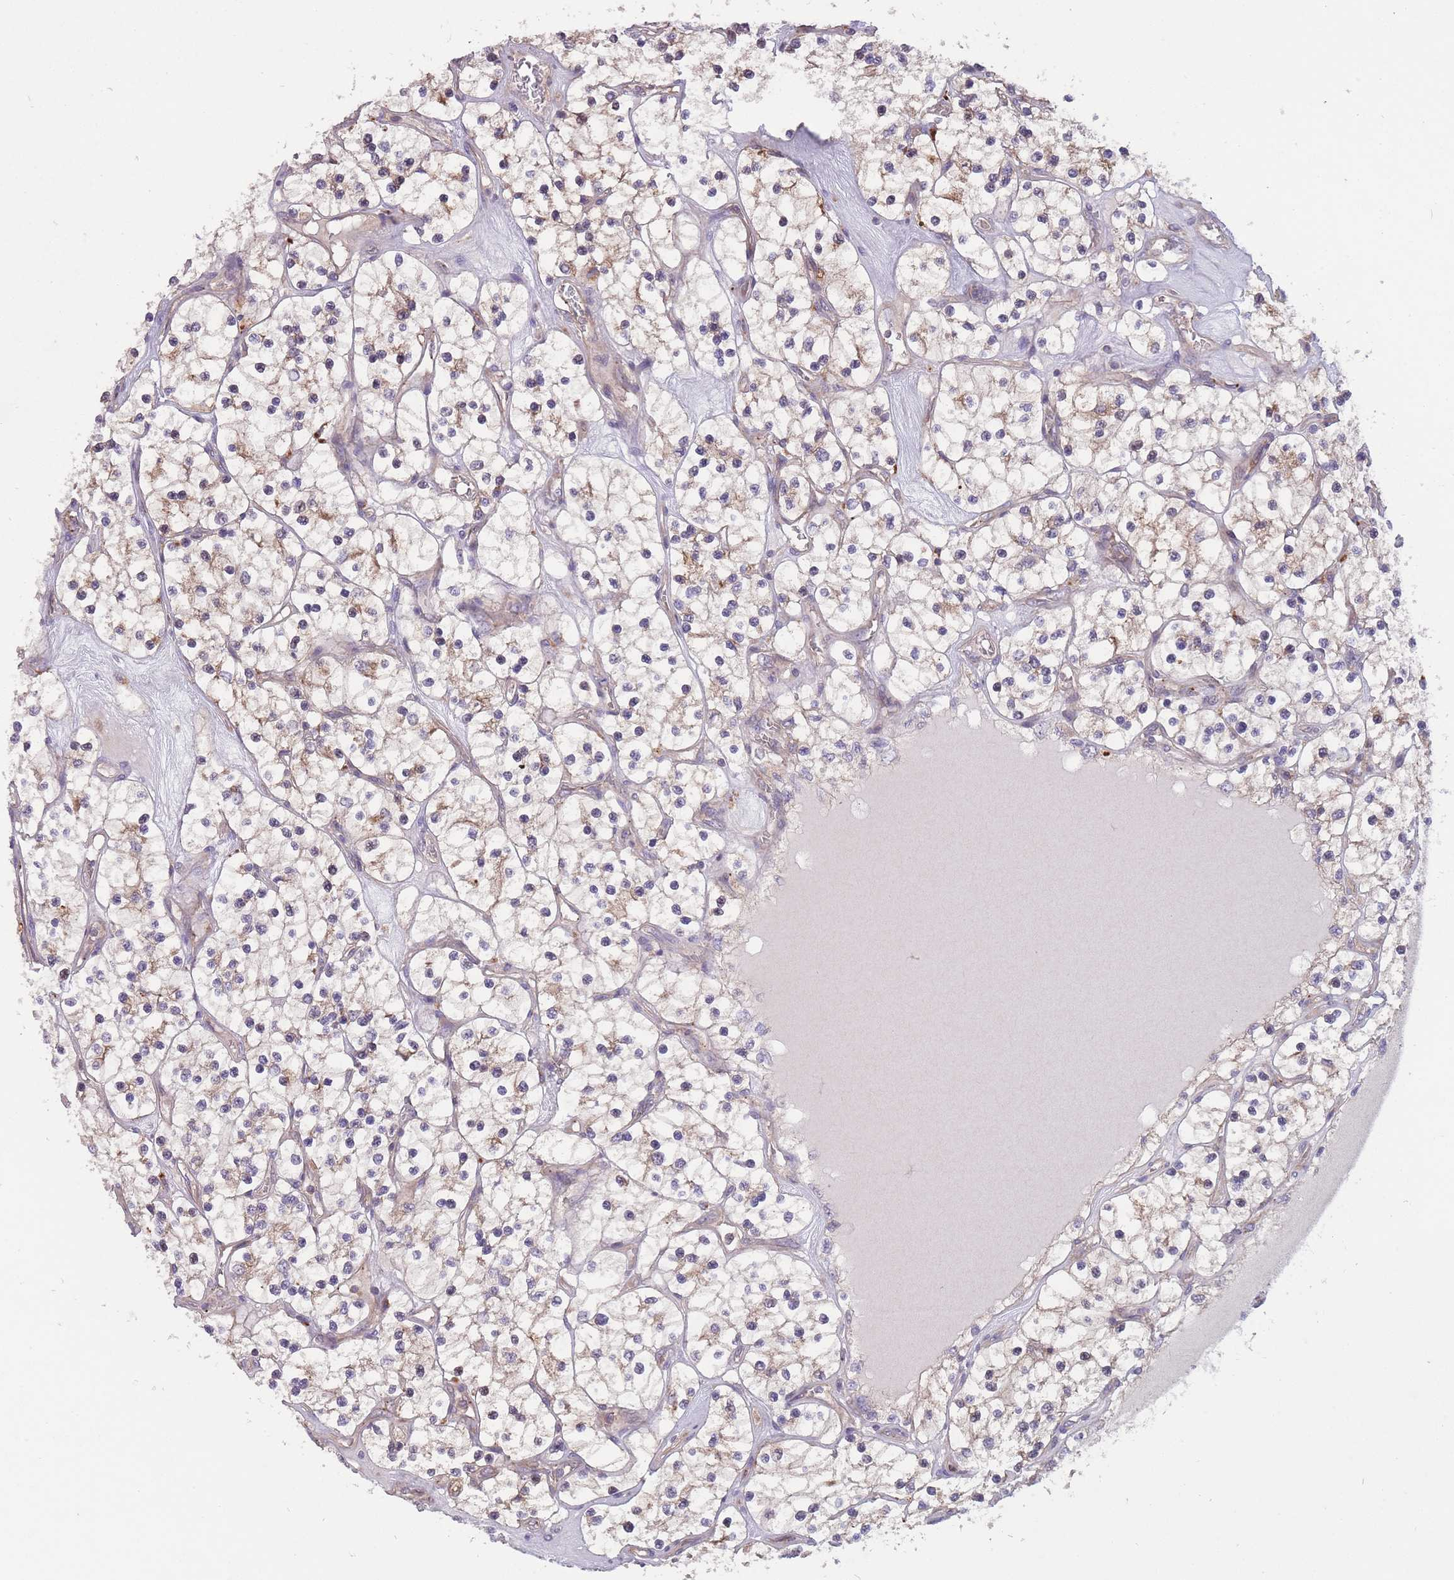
{"staining": {"intensity": "weak", "quantity": "25%-75%", "location": "cytoplasmic/membranous"}, "tissue": "renal cancer", "cell_type": "Tumor cells", "image_type": "cancer", "snomed": [{"axis": "morphology", "description": "Adenocarcinoma, NOS"}, {"axis": "topography", "description": "Kidney"}], "caption": "Brown immunohistochemical staining in renal cancer displays weak cytoplasmic/membranous expression in approximately 25%-75% of tumor cells.", "gene": "ITPKC", "patient": {"sex": "female", "age": 69}}